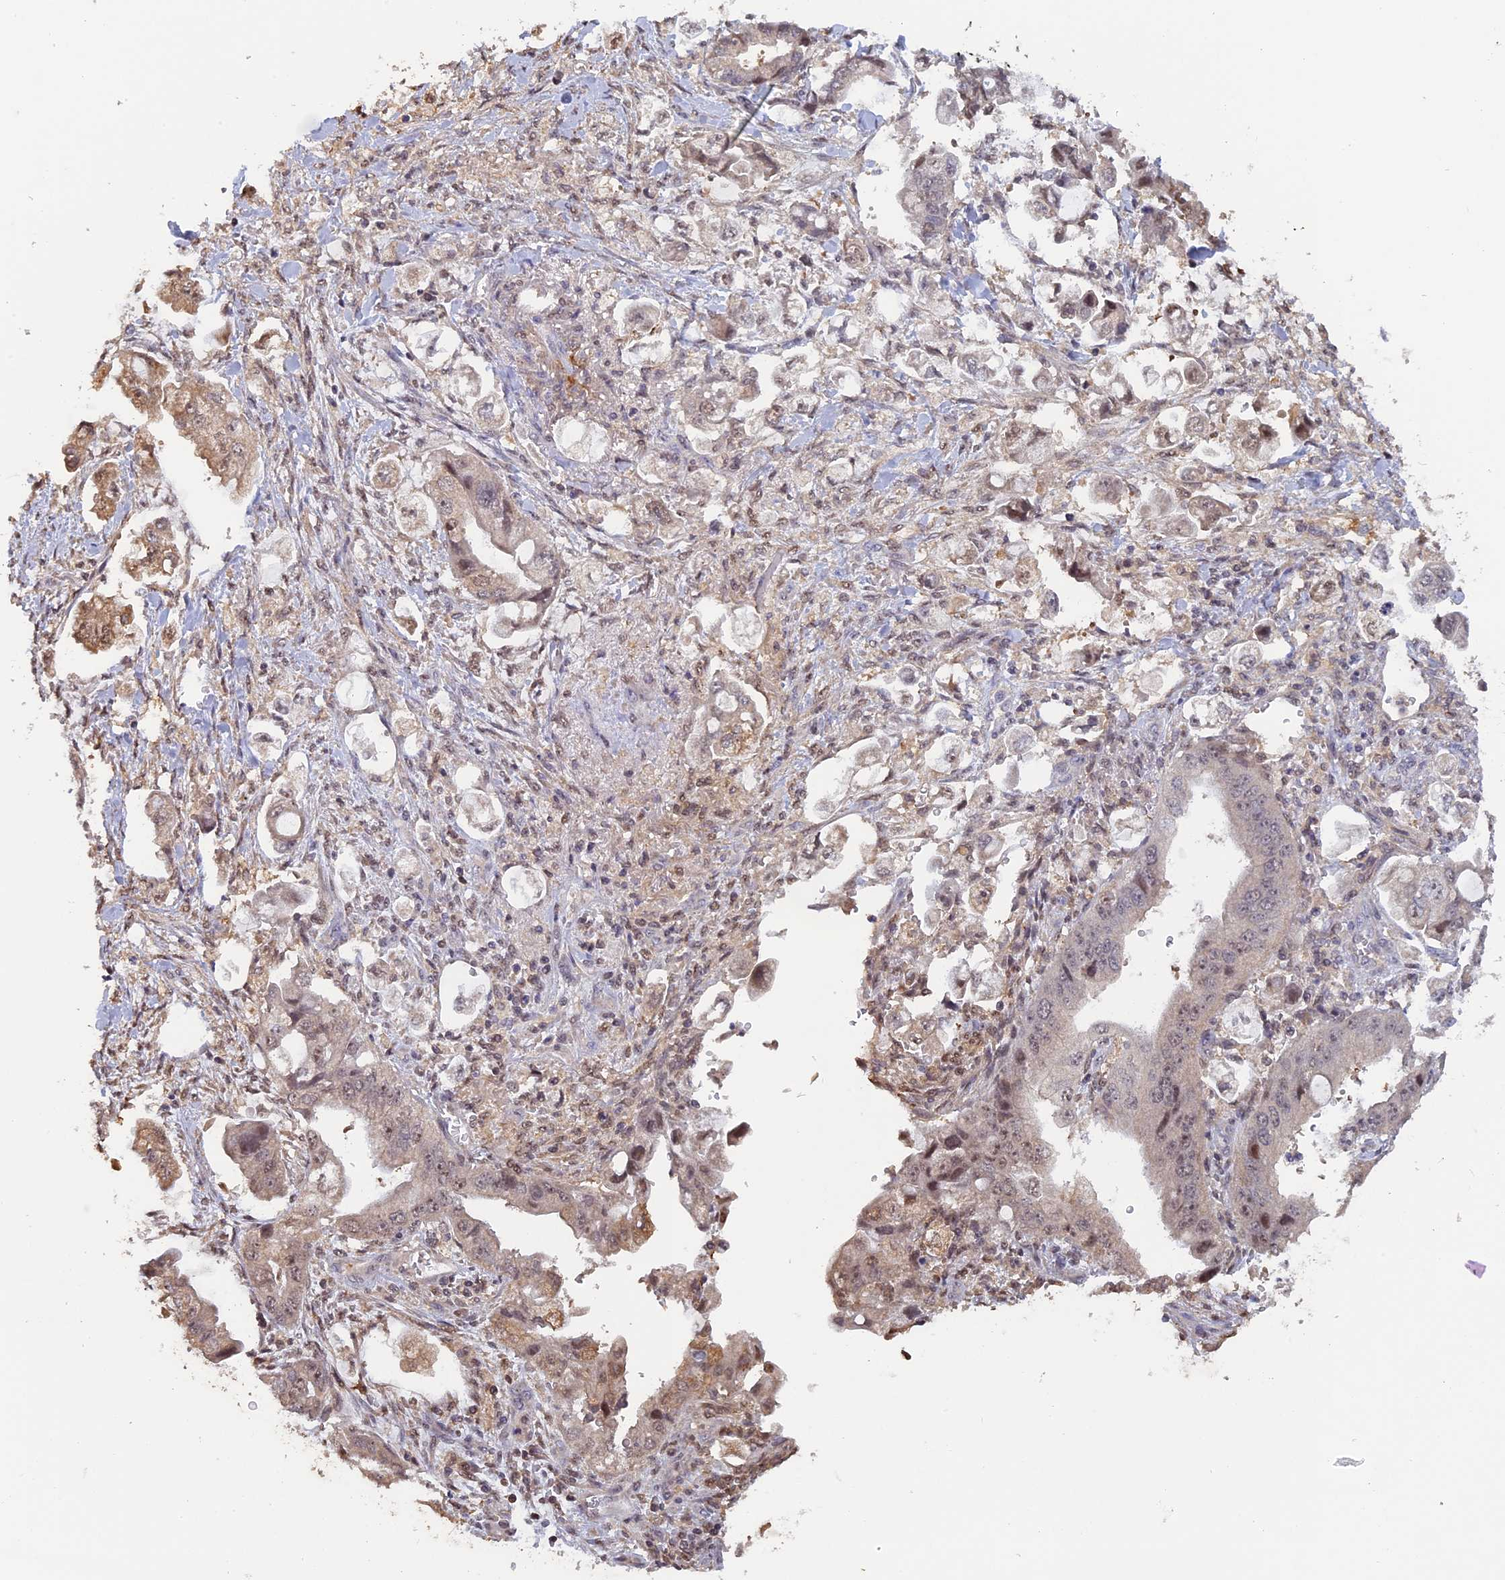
{"staining": {"intensity": "moderate", "quantity": ">75%", "location": "cytoplasmic/membranous,nuclear"}, "tissue": "stomach cancer", "cell_type": "Tumor cells", "image_type": "cancer", "snomed": [{"axis": "morphology", "description": "Adenocarcinoma, NOS"}, {"axis": "topography", "description": "Stomach"}], "caption": "An image of human stomach cancer (adenocarcinoma) stained for a protein demonstrates moderate cytoplasmic/membranous and nuclear brown staining in tumor cells.", "gene": "FAM98C", "patient": {"sex": "male", "age": 62}}